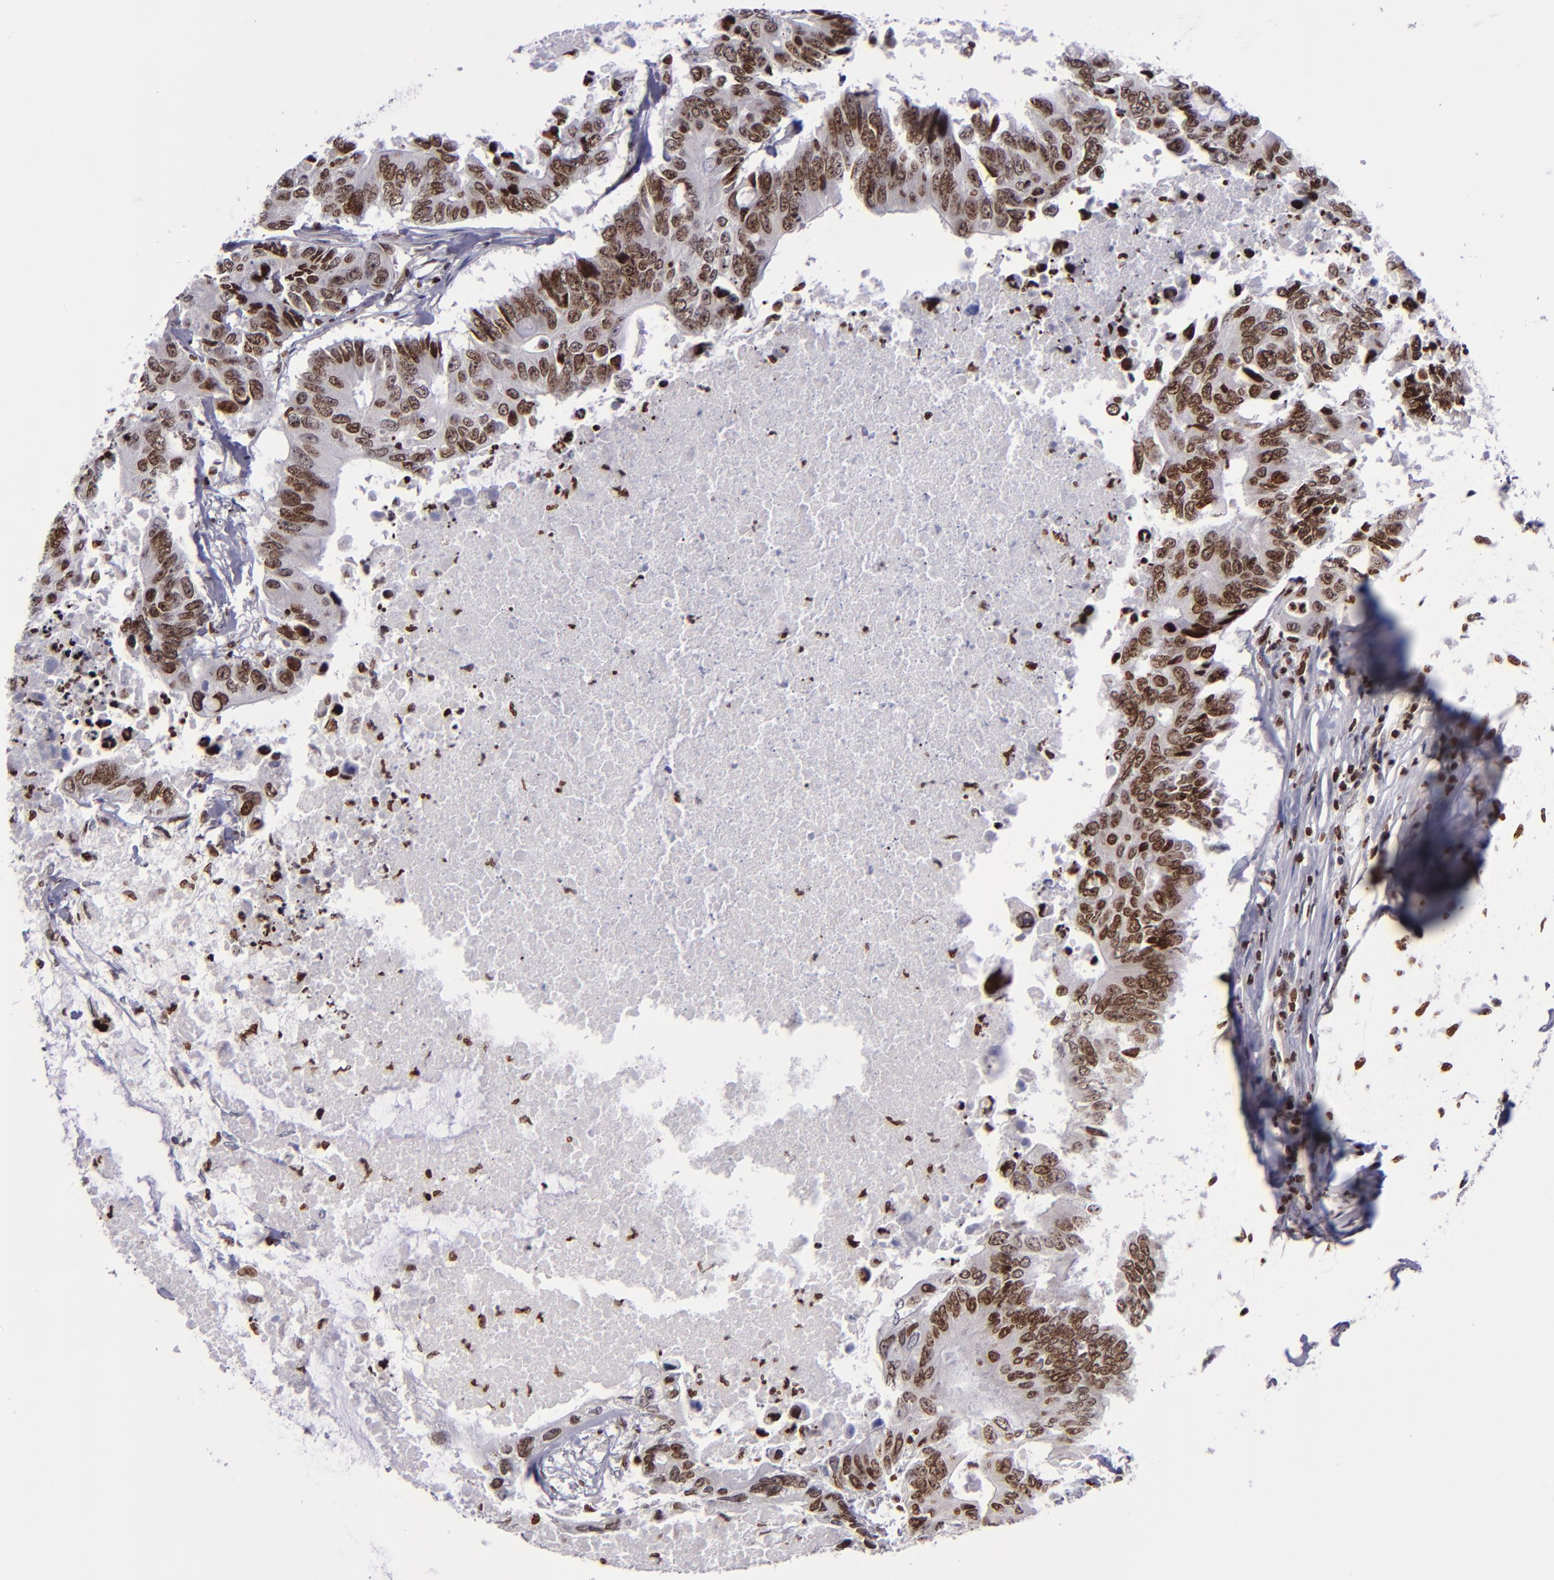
{"staining": {"intensity": "strong", "quantity": ">75%", "location": "nuclear"}, "tissue": "colorectal cancer", "cell_type": "Tumor cells", "image_type": "cancer", "snomed": [{"axis": "morphology", "description": "Adenocarcinoma, NOS"}, {"axis": "topography", "description": "Colon"}], "caption": "High-power microscopy captured an IHC histopathology image of colorectal cancer, revealing strong nuclear expression in approximately >75% of tumor cells.", "gene": "CDKL5", "patient": {"sex": "male", "age": 71}}